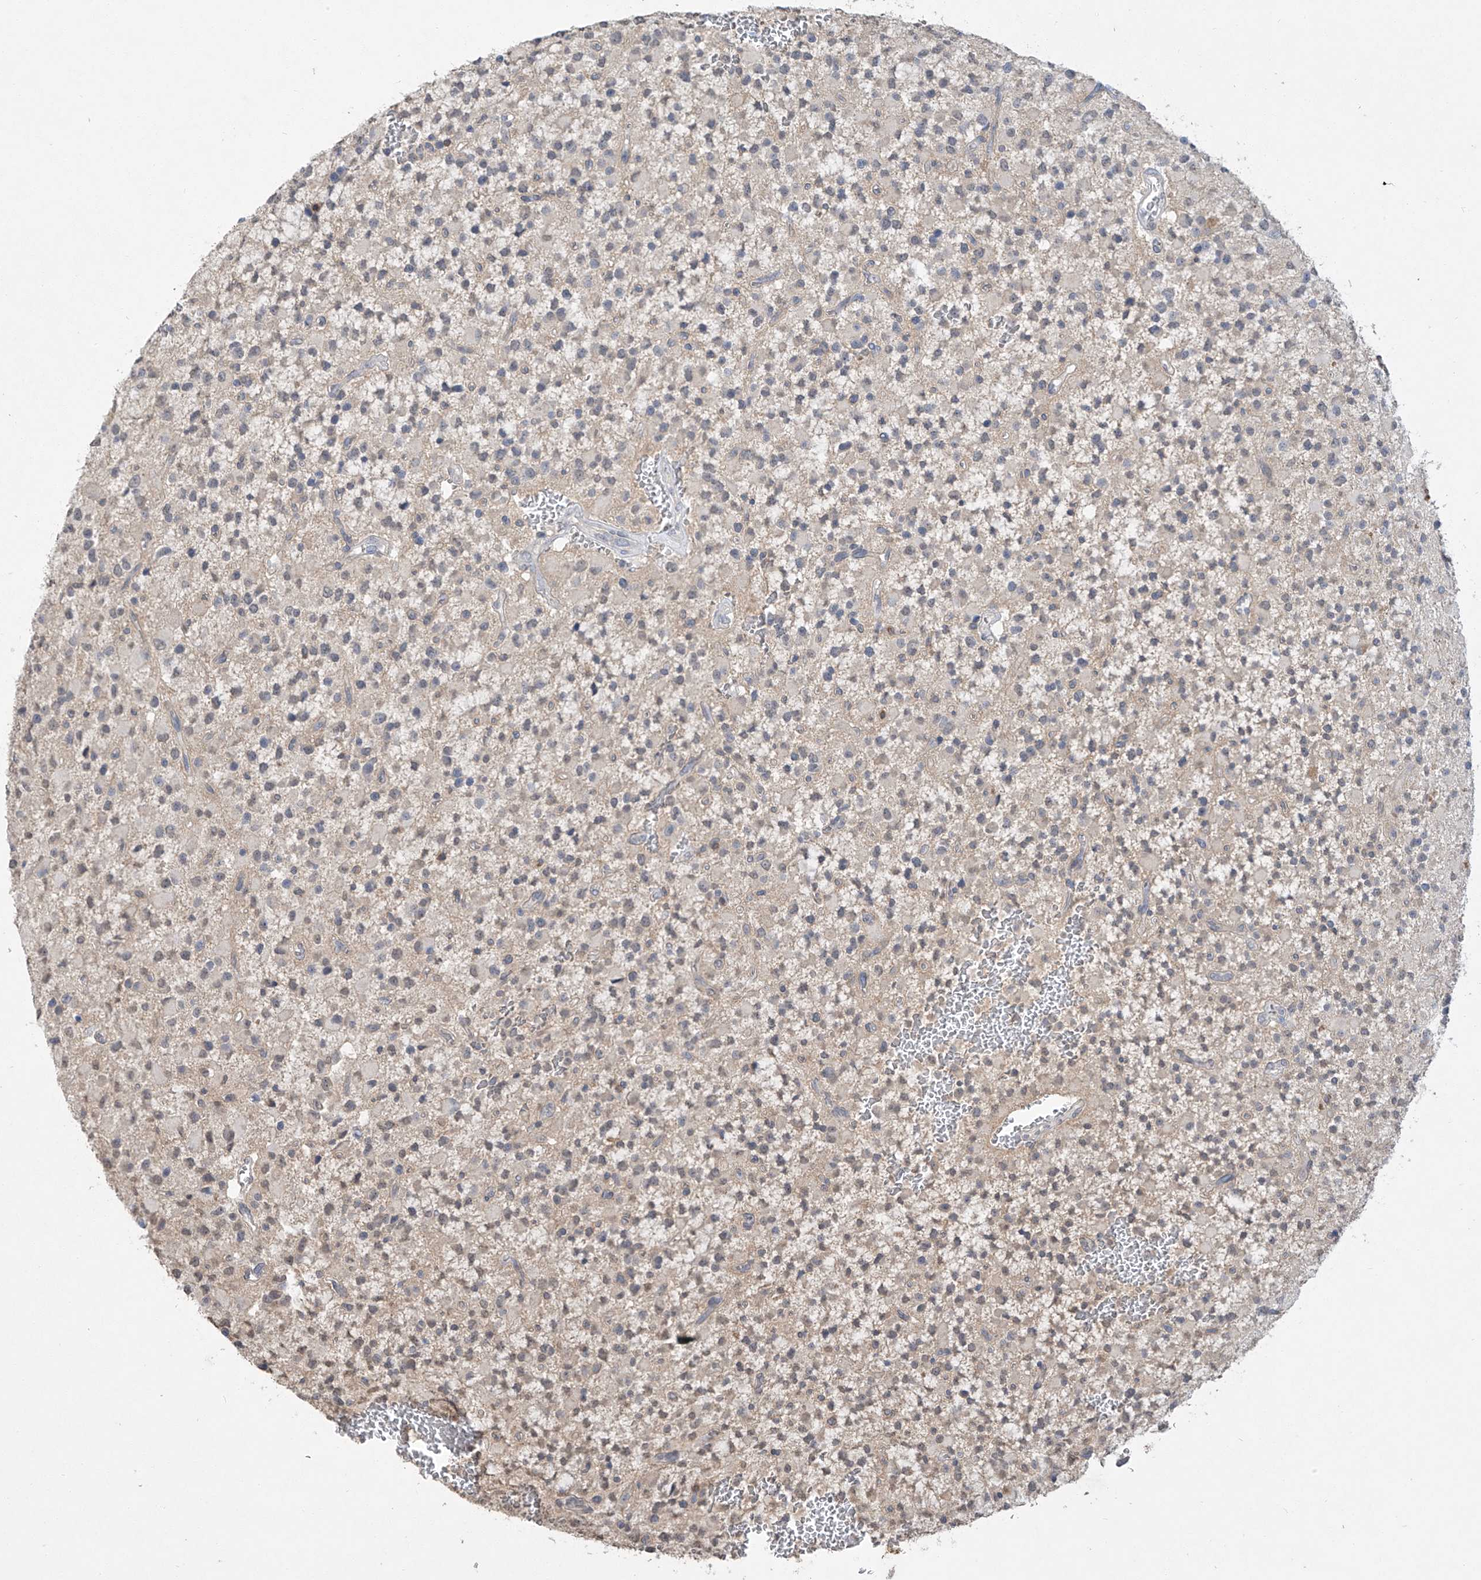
{"staining": {"intensity": "weak", "quantity": "<25%", "location": "nuclear"}, "tissue": "glioma", "cell_type": "Tumor cells", "image_type": "cancer", "snomed": [{"axis": "morphology", "description": "Glioma, malignant, High grade"}, {"axis": "topography", "description": "Brain"}], "caption": "Tumor cells are negative for brown protein staining in glioma.", "gene": "HAS3", "patient": {"sex": "male", "age": 34}}